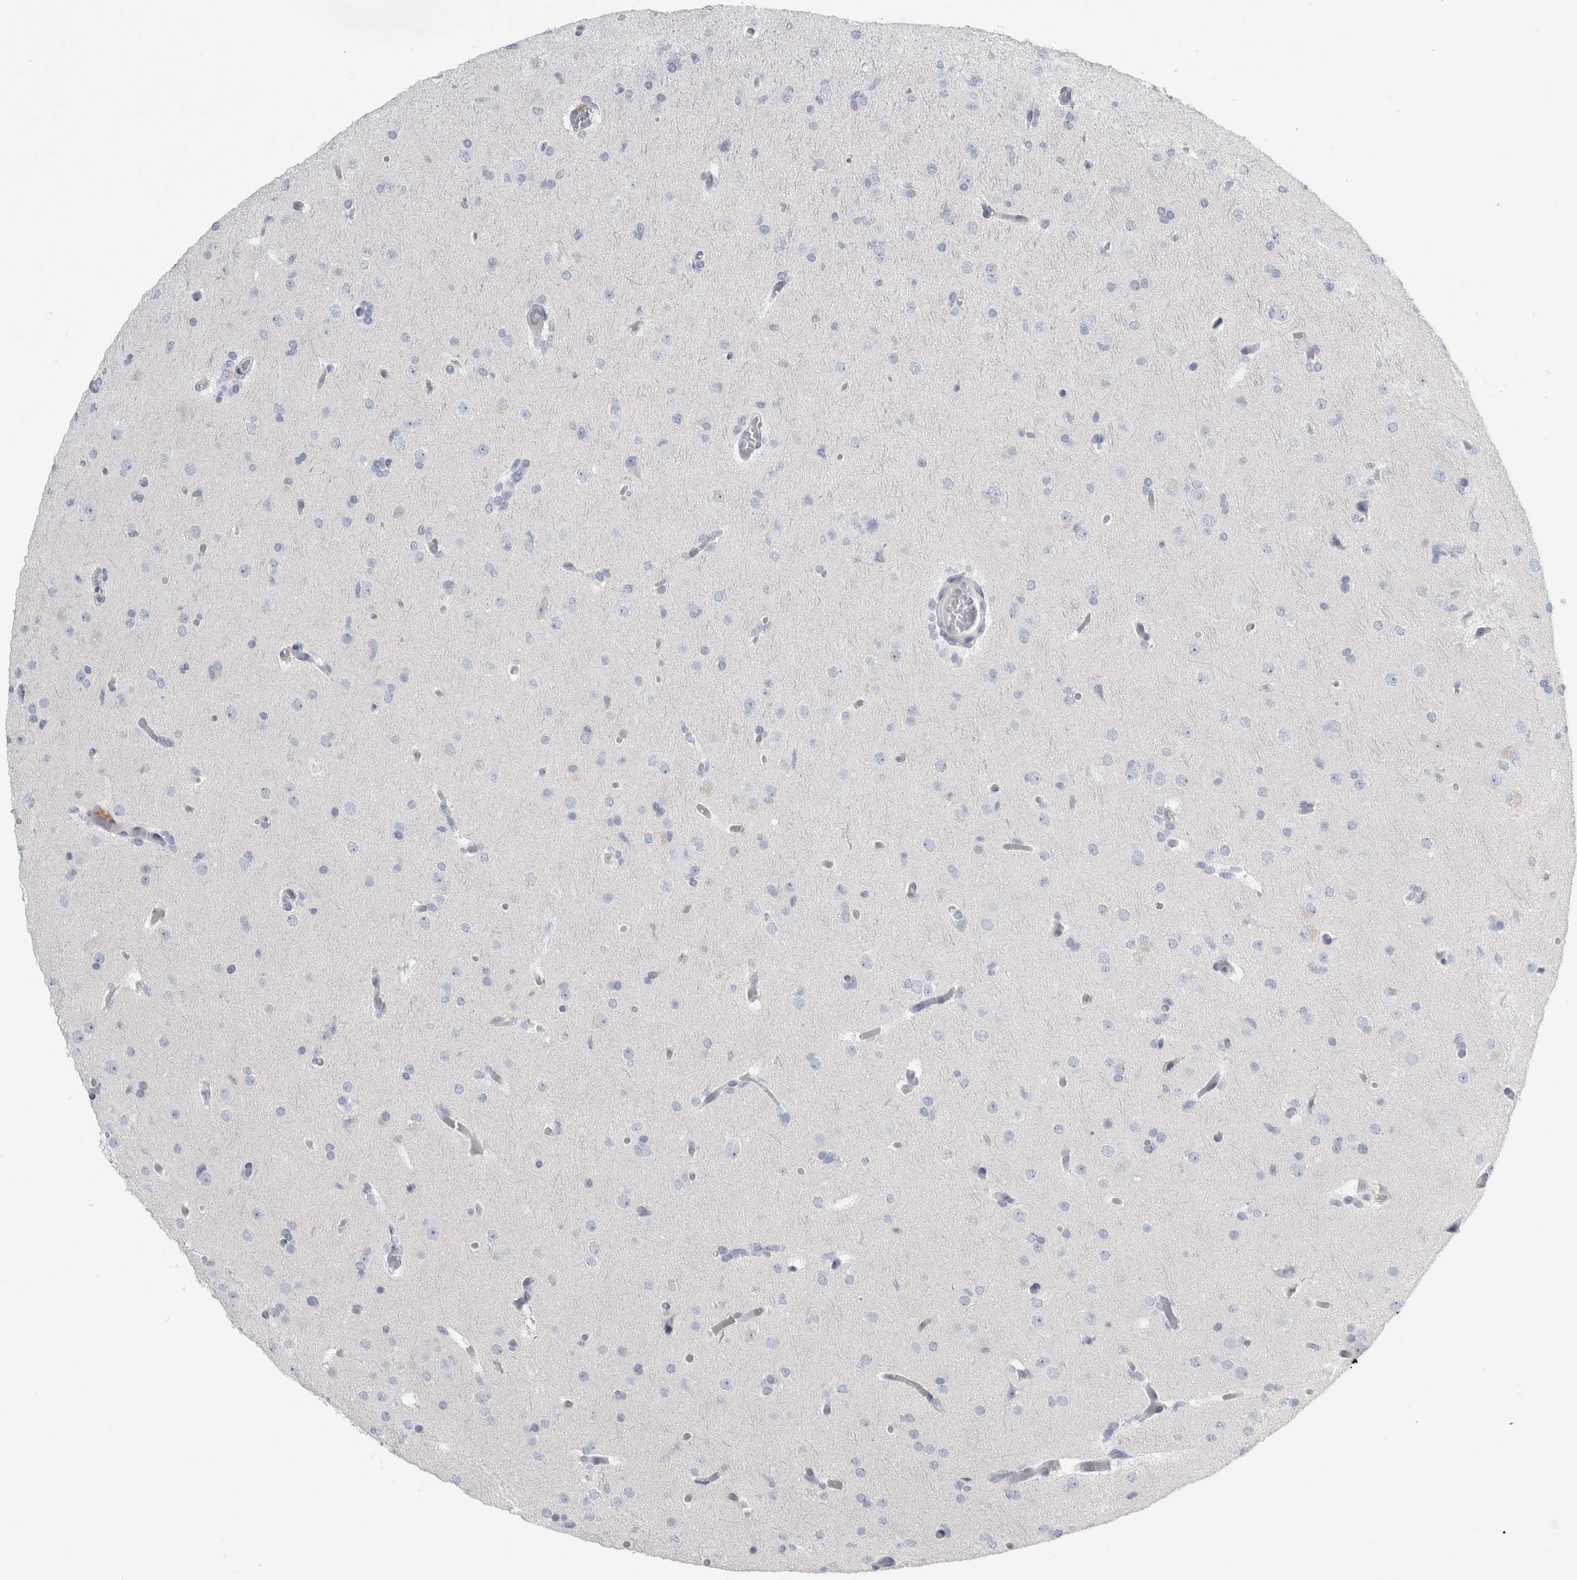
{"staining": {"intensity": "negative", "quantity": "none", "location": "none"}, "tissue": "glioma", "cell_type": "Tumor cells", "image_type": "cancer", "snomed": [{"axis": "morphology", "description": "Glioma, malignant, High grade"}, {"axis": "topography", "description": "Cerebral cortex"}], "caption": "The histopathology image reveals no significant expression in tumor cells of high-grade glioma (malignant).", "gene": "B3GNT3", "patient": {"sex": "female", "age": 36}}